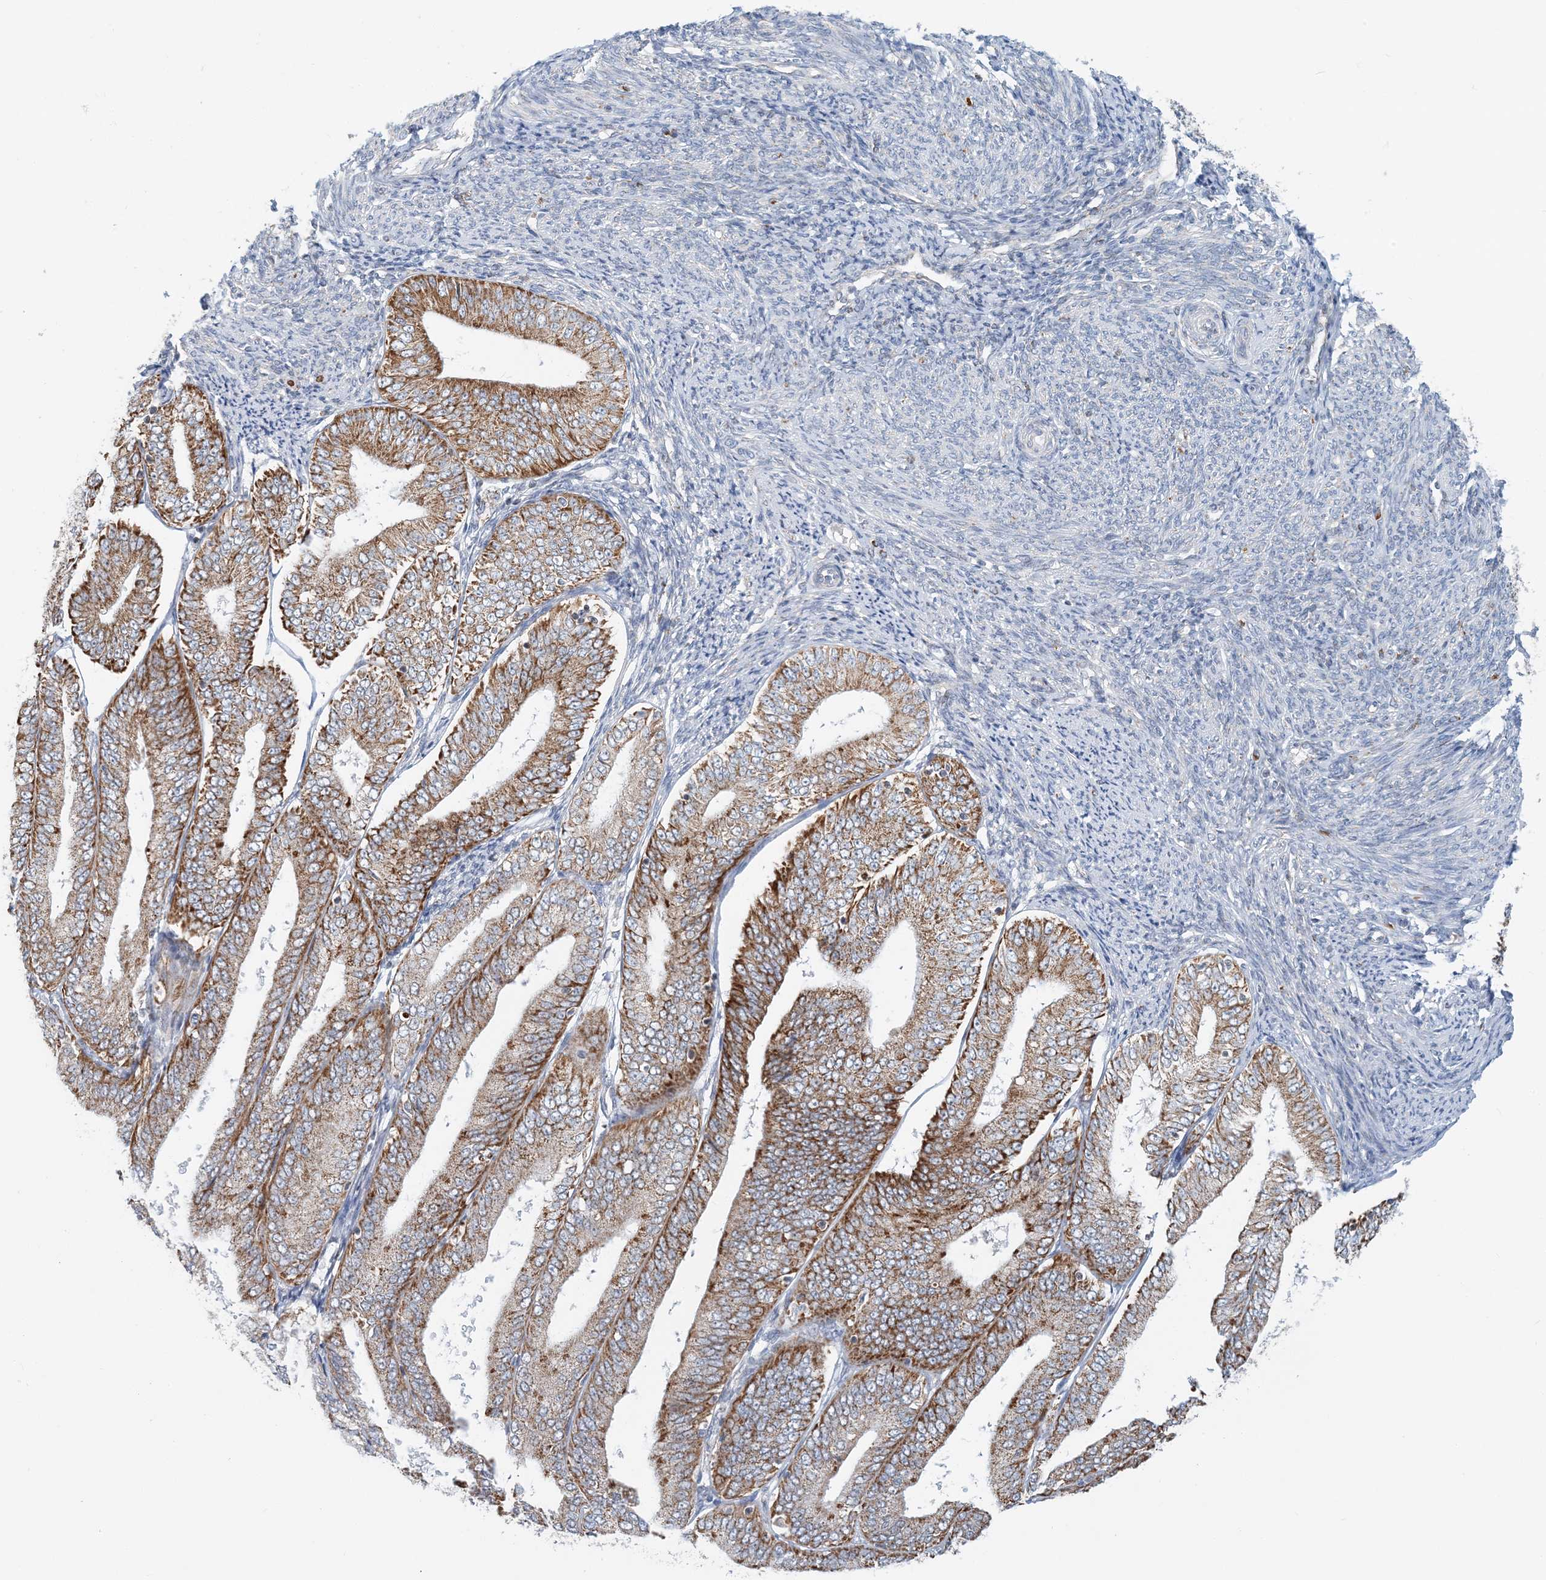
{"staining": {"intensity": "strong", "quantity": "25%-75%", "location": "cytoplasmic/membranous"}, "tissue": "endometrial cancer", "cell_type": "Tumor cells", "image_type": "cancer", "snomed": [{"axis": "morphology", "description": "Adenocarcinoma, NOS"}, {"axis": "topography", "description": "Endometrium"}], "caption": "Tumor cells demonstrate high levels of strong cytoplasmic/membranous positivity in approximately 25%-75% of cells in human adenocarcinoma (endometrial).", "gene": "BDH1", "patient": {"sex": "female", "age": 63}}